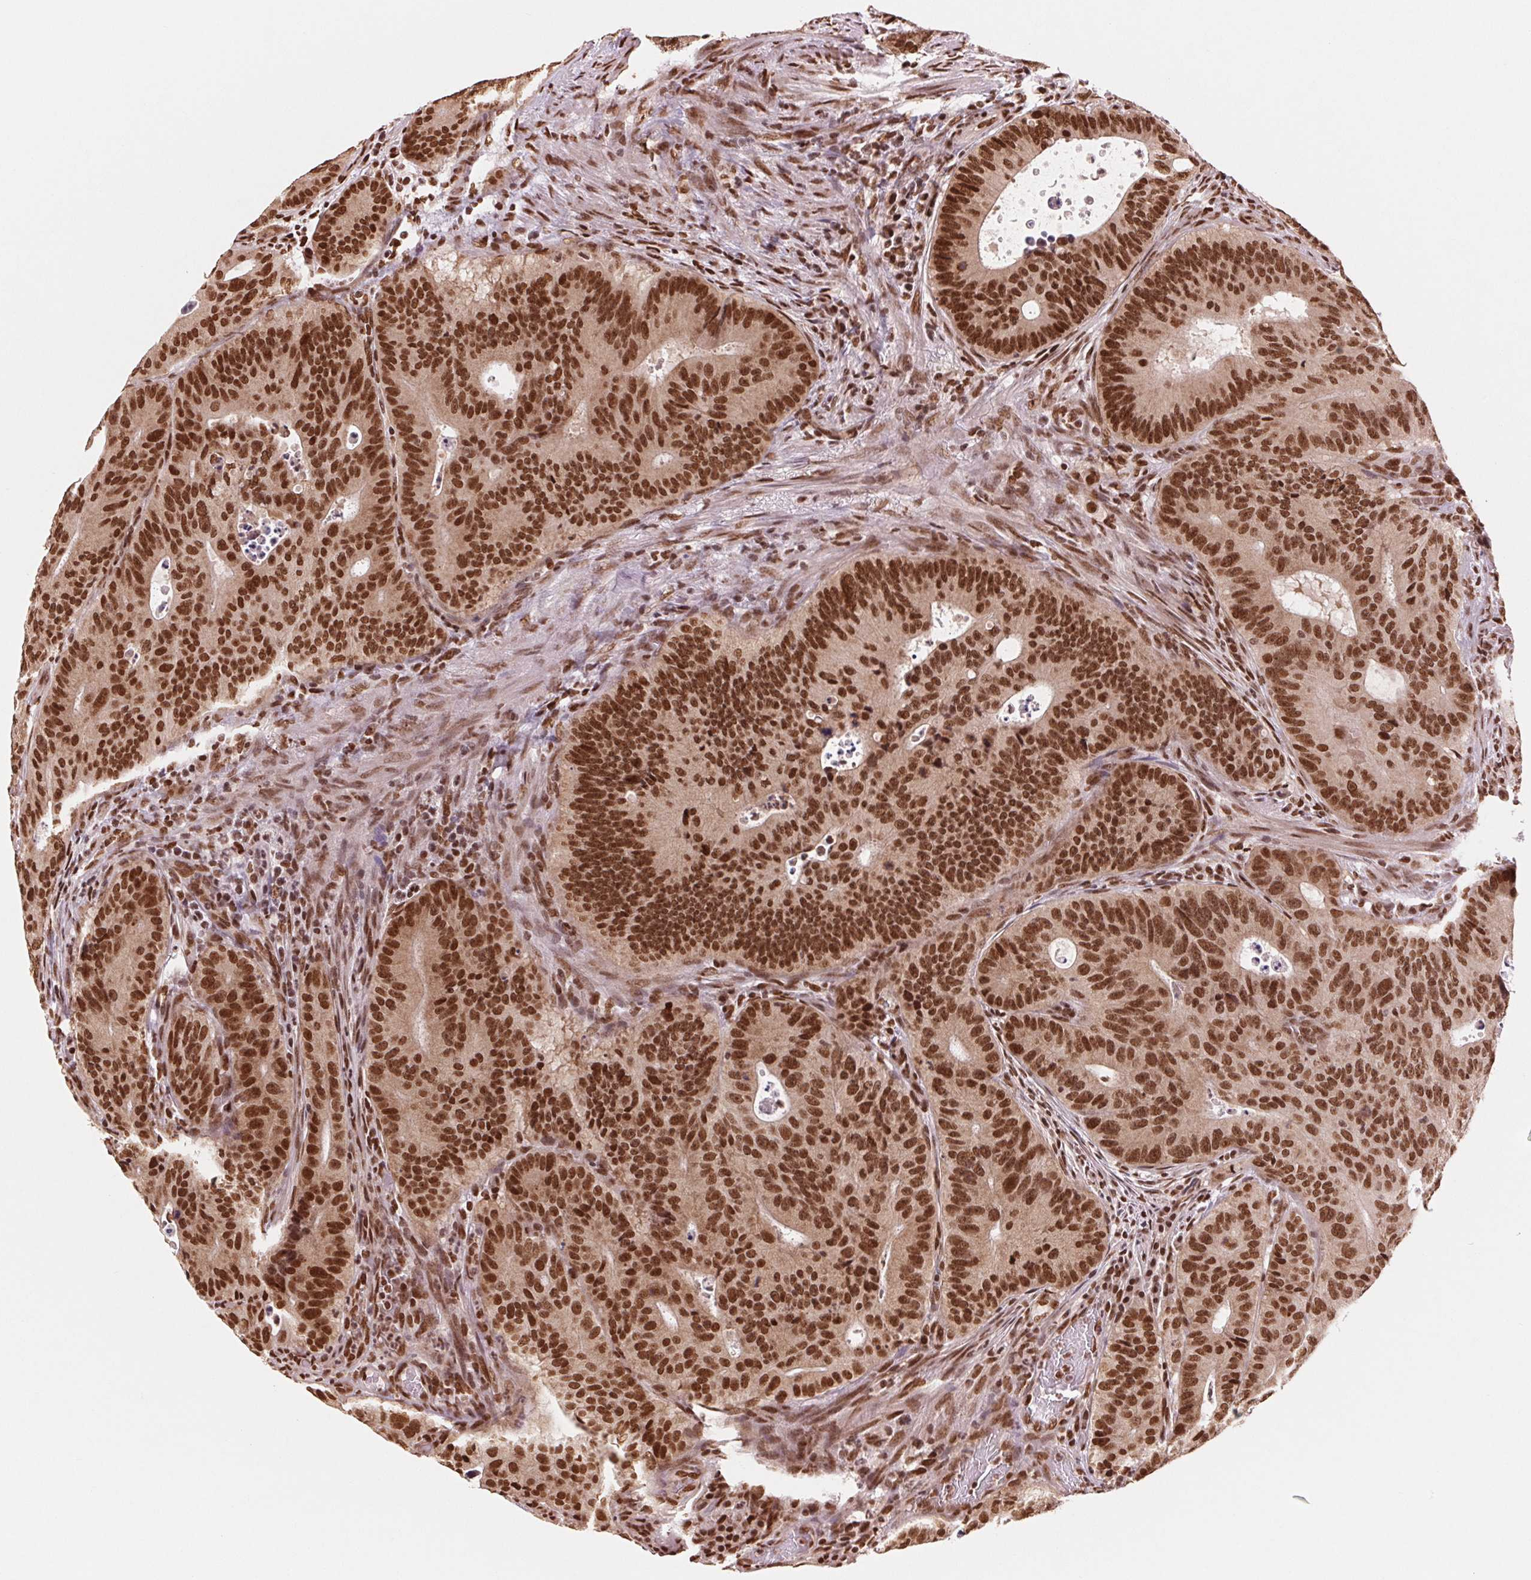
{"staining": {"intensity": "strong", "quantity": ">75%", "location": "nuclear"}, "tissue": "colorectal cancer", "cell_type": "Tumor cells", "image_type": "cancer", "snomed": [{"axis": "morphology", "description": "Adenocarcinoma, NOS"}, {"axis": "topography", "description": "Colon"}], "caption": "Immunohistochemical staining of human colorectal cancer (adenocarcinoma) exhibits high levels of strong nuclear protein positivity in about >75% of tumor cells.", "gene": "TTLL9", "patient": {"sex": "male", "age": 62}}